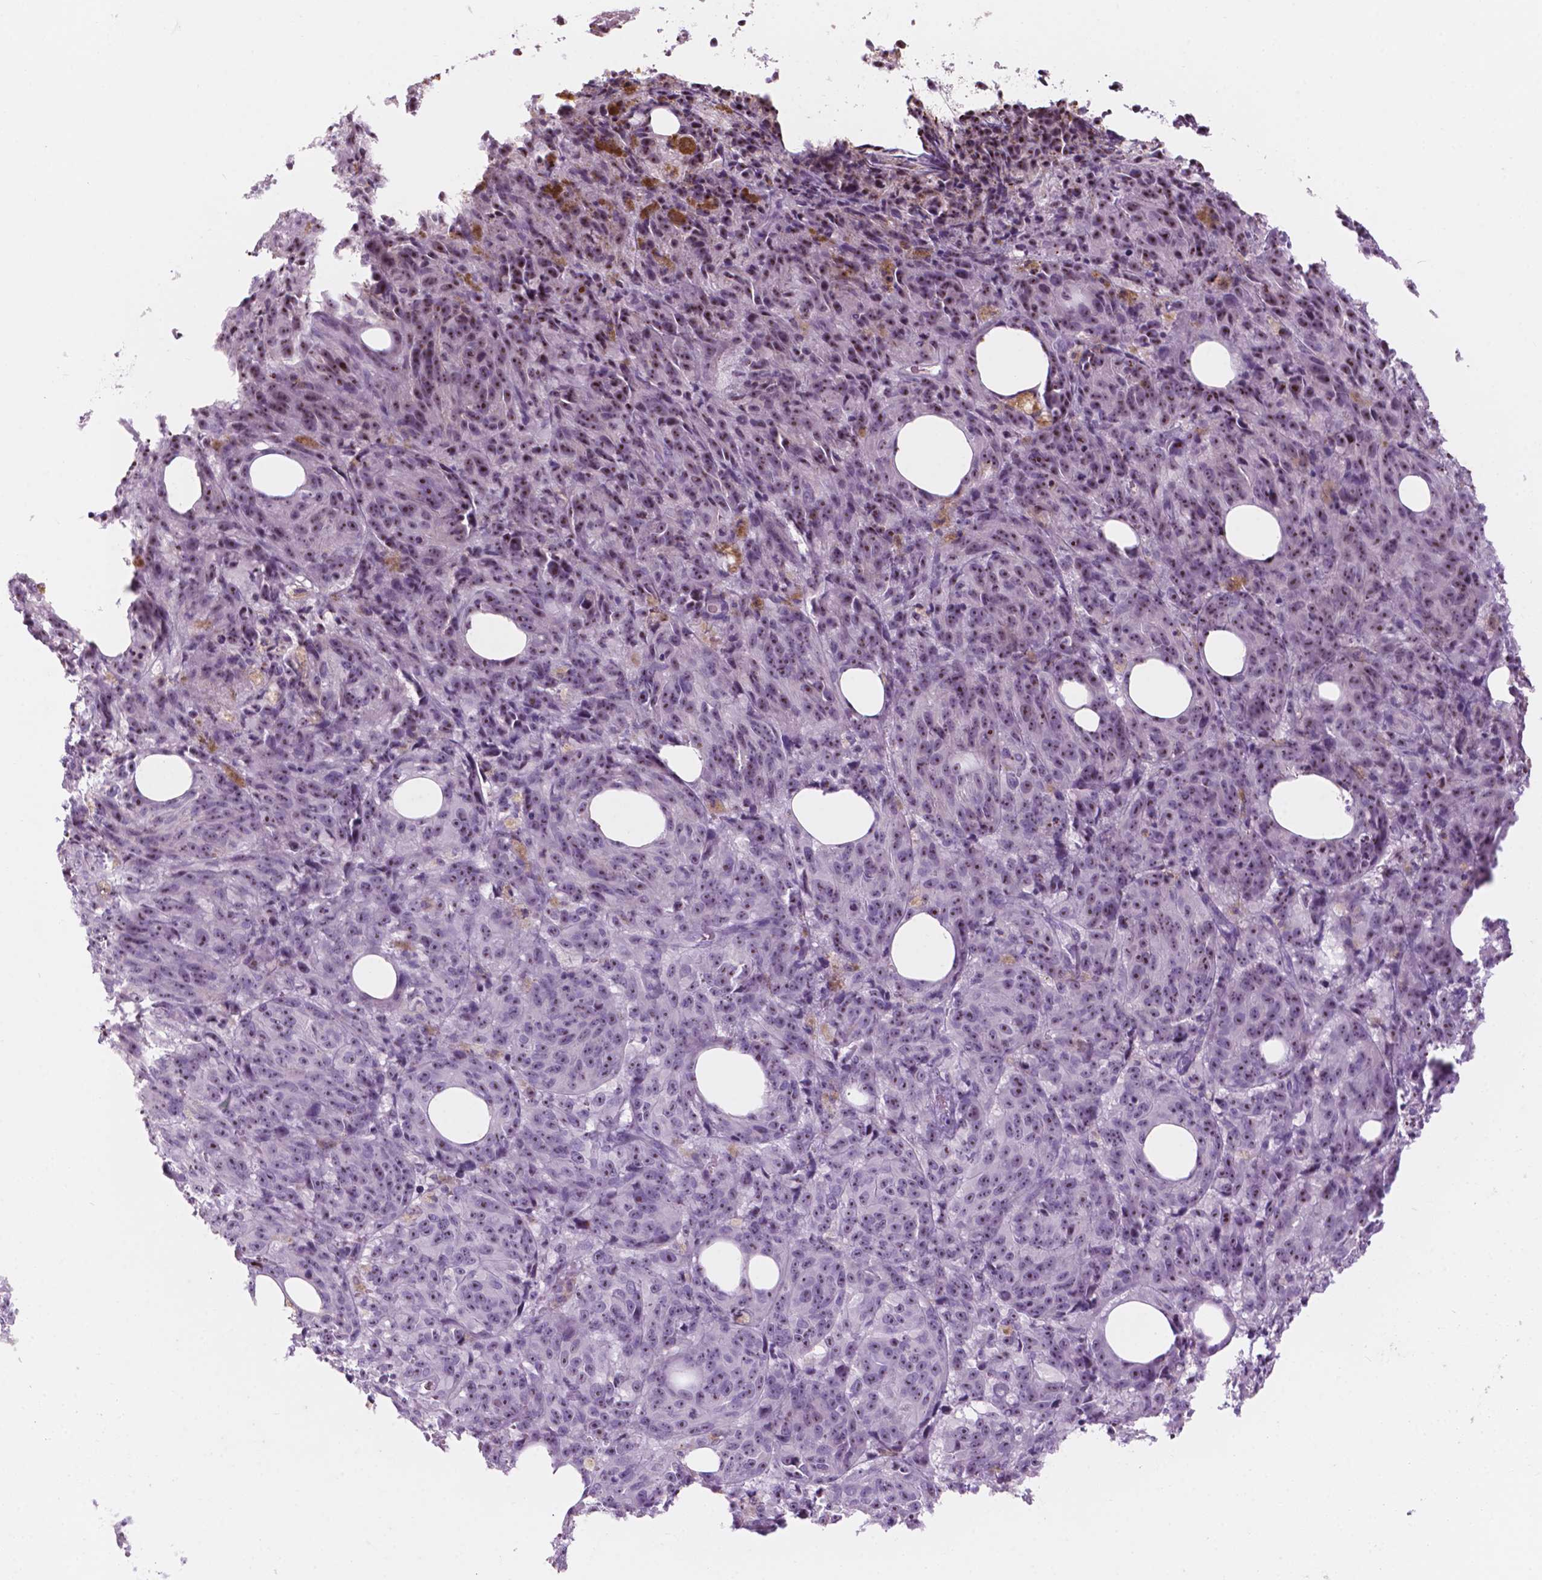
{"staining": {"intensity": "weak", "quantity": "<25%", "location": "nuclear"}, "tissue": "melanoma", "cell_type": "Tumor cells", "image_type": "cancer", "snomed": [{"axis": "morphology", "description": "Malignant melanoma, NOS"}, {"axis": "topography", "description": "Skin"}], "caption": "Immunohistochemistry image of neoplastic tissue: malignant melanoma stained with DAB displays no significant protein positivity in tumor cells. (Stains: DAB immunohistochemistry with hematoxylin counter stain, Microscopy: brightfield microscopy at high magnification).", "gene": "ZNF853", "patient": {"sex": "female", "age": 34}}